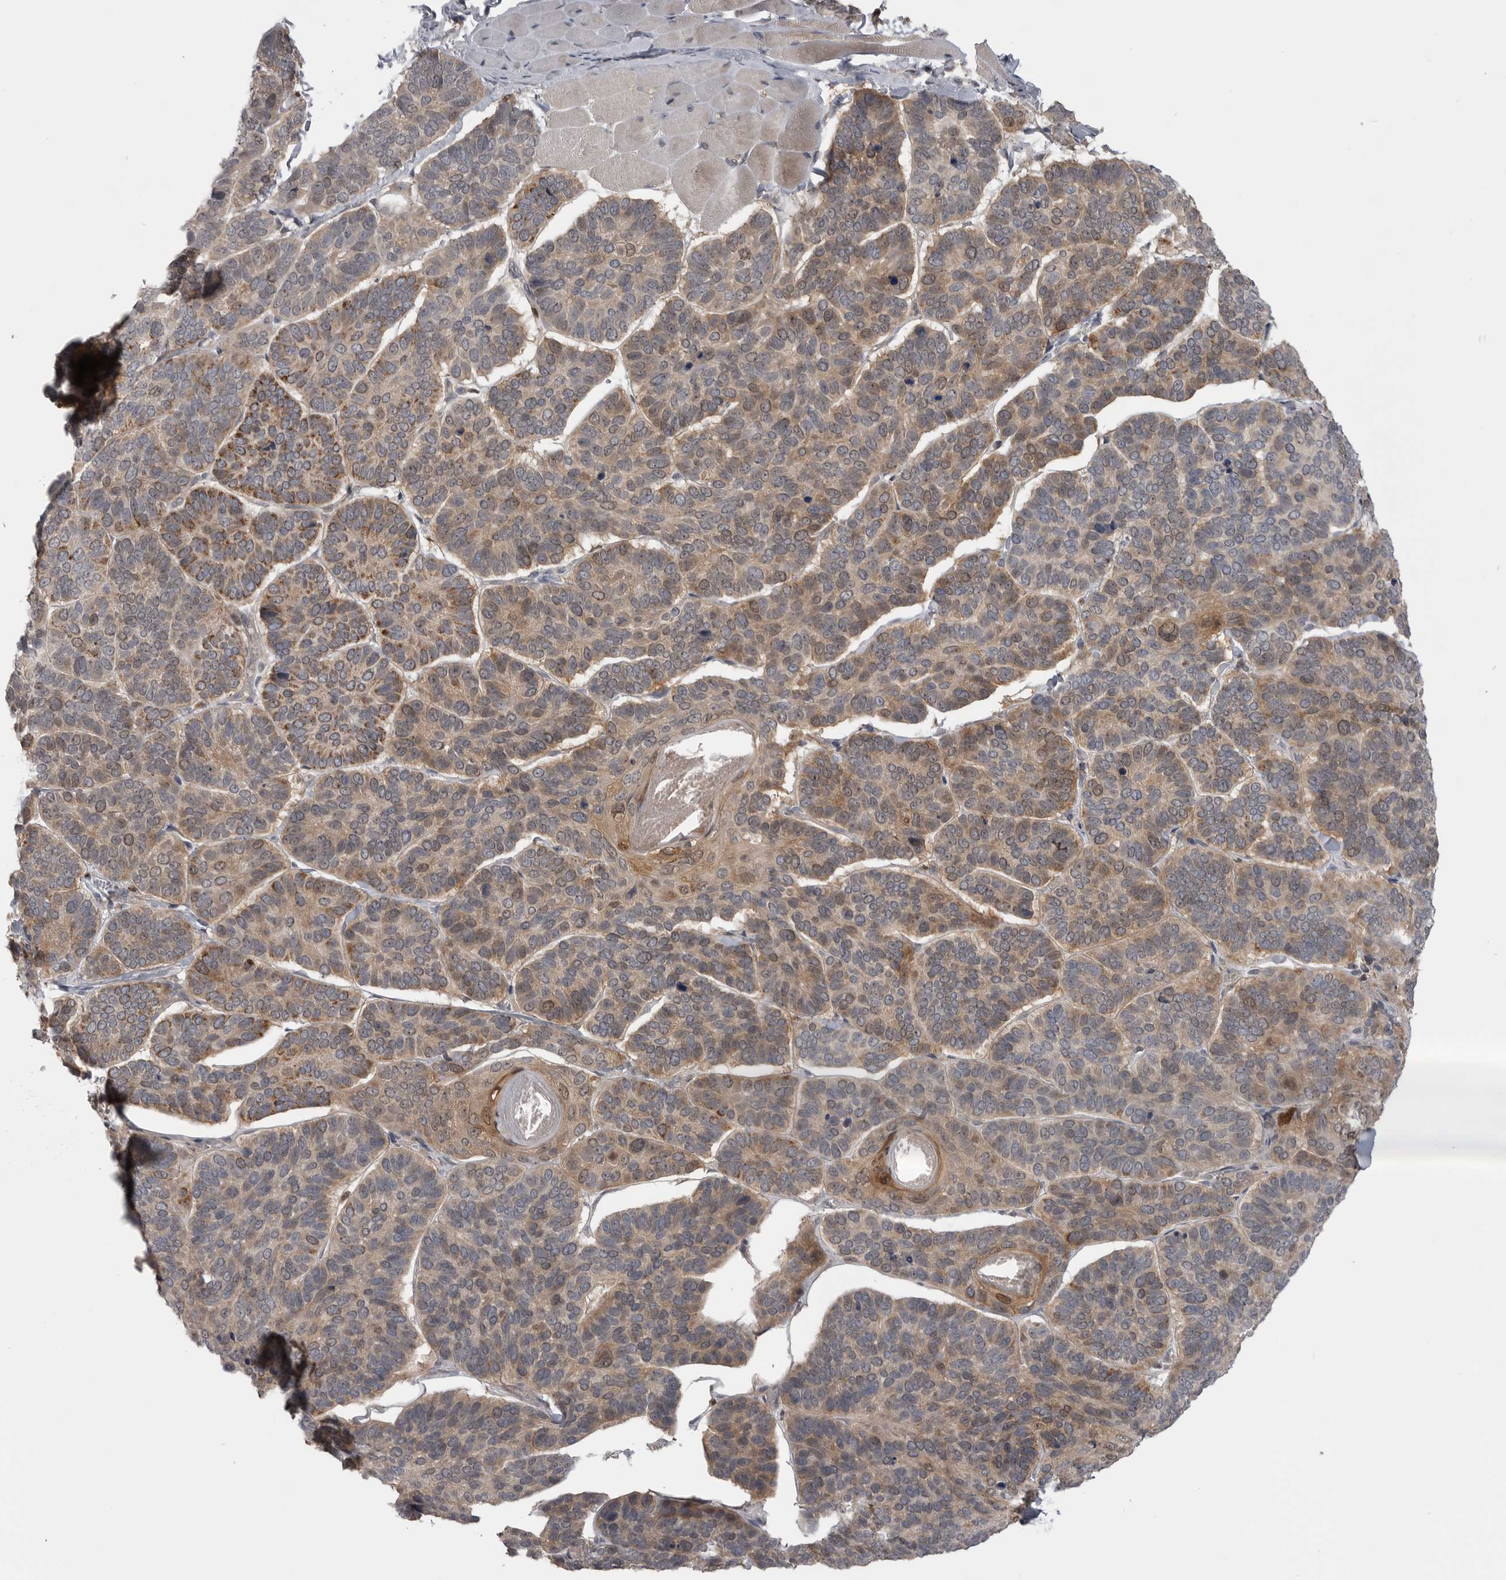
{"staining": {"intensity": "weak", "quantity": ">75%", "location": "cytoplasmic/membranous,nuclear"}, "tissue": "skin cancer", "cell_type": "Tumor cells", "image_type": "cancer", "snomed": [{"axis": "morphology", "description": "Basal cell carcinoma"}, {"axis": "topography", "description": "Skin"}], "caption": "Immunohistochemical staining of human skin basal cell carcinoma exhibits weak cytoplasmic/membranous and nuclear protein expression in approximately >75% of tumor cells. (DAB (3,3'-diaminobenzidine) = brown stain, brightfield microscopy at high magnification).", "gene": "MAPK13", "patient": {"sex": "male", "age": 62}}